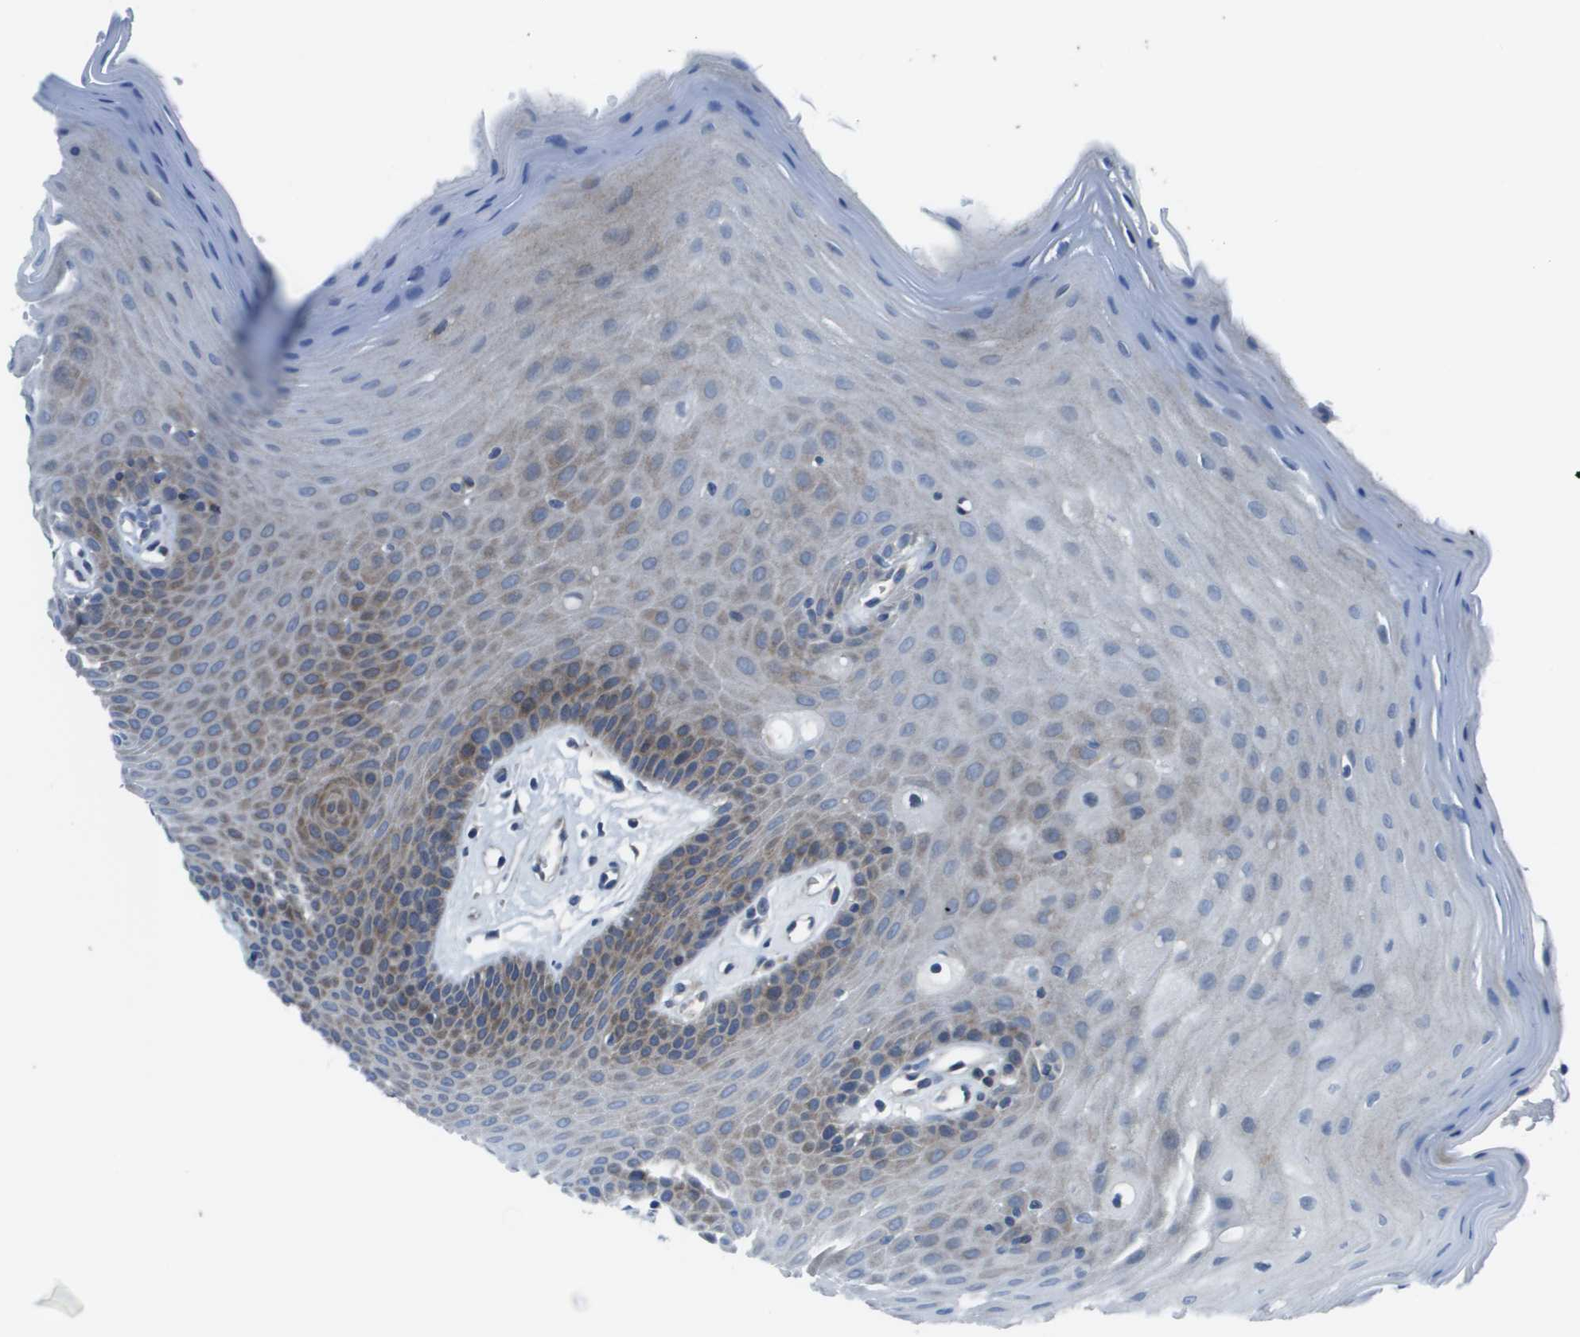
{"staining": {"intensity": "weak", "quantity": "<25%", "location": "cytoplasmic/membranous"}, "tissue": "oral mucosa", "cell_type": "Squamous epithelial cells", "image_type": "normal", "snomed": [{"axis": "morphology", "description": "Normal tissue, NOS"}, {"axis": "morphology", "description": "Squamous cell carcinoma, NOS"}, {"axis": "topography", "description": "Skeletal muscle"}, {"axis": "topography", "description": "Adipose tissue"}, {"axis": "topography", "description": "Vascular tissue"}, {"axis": "topography", "description": "Oral tissue"}, {"axis": "topography", "description": "Peripheral nerve tissue"}, {"axis": "topography", "description": "Head-Neck"}], "caption": "This histopathology image is of benign oral mucosa stained with immunohistochemistry (IHC) to label a protein in brown with the nuclei are counter-stained blue. There is no positivity in squamous epithelial cells. (Stains: DAB (3,3'-diaminobenzidine) IHC with hematoxylin counter stain, Microscopy: brightfield microscopy at high magnification).", "gene": "STIP1", "patient": {"sex": "male", "age": 71}}